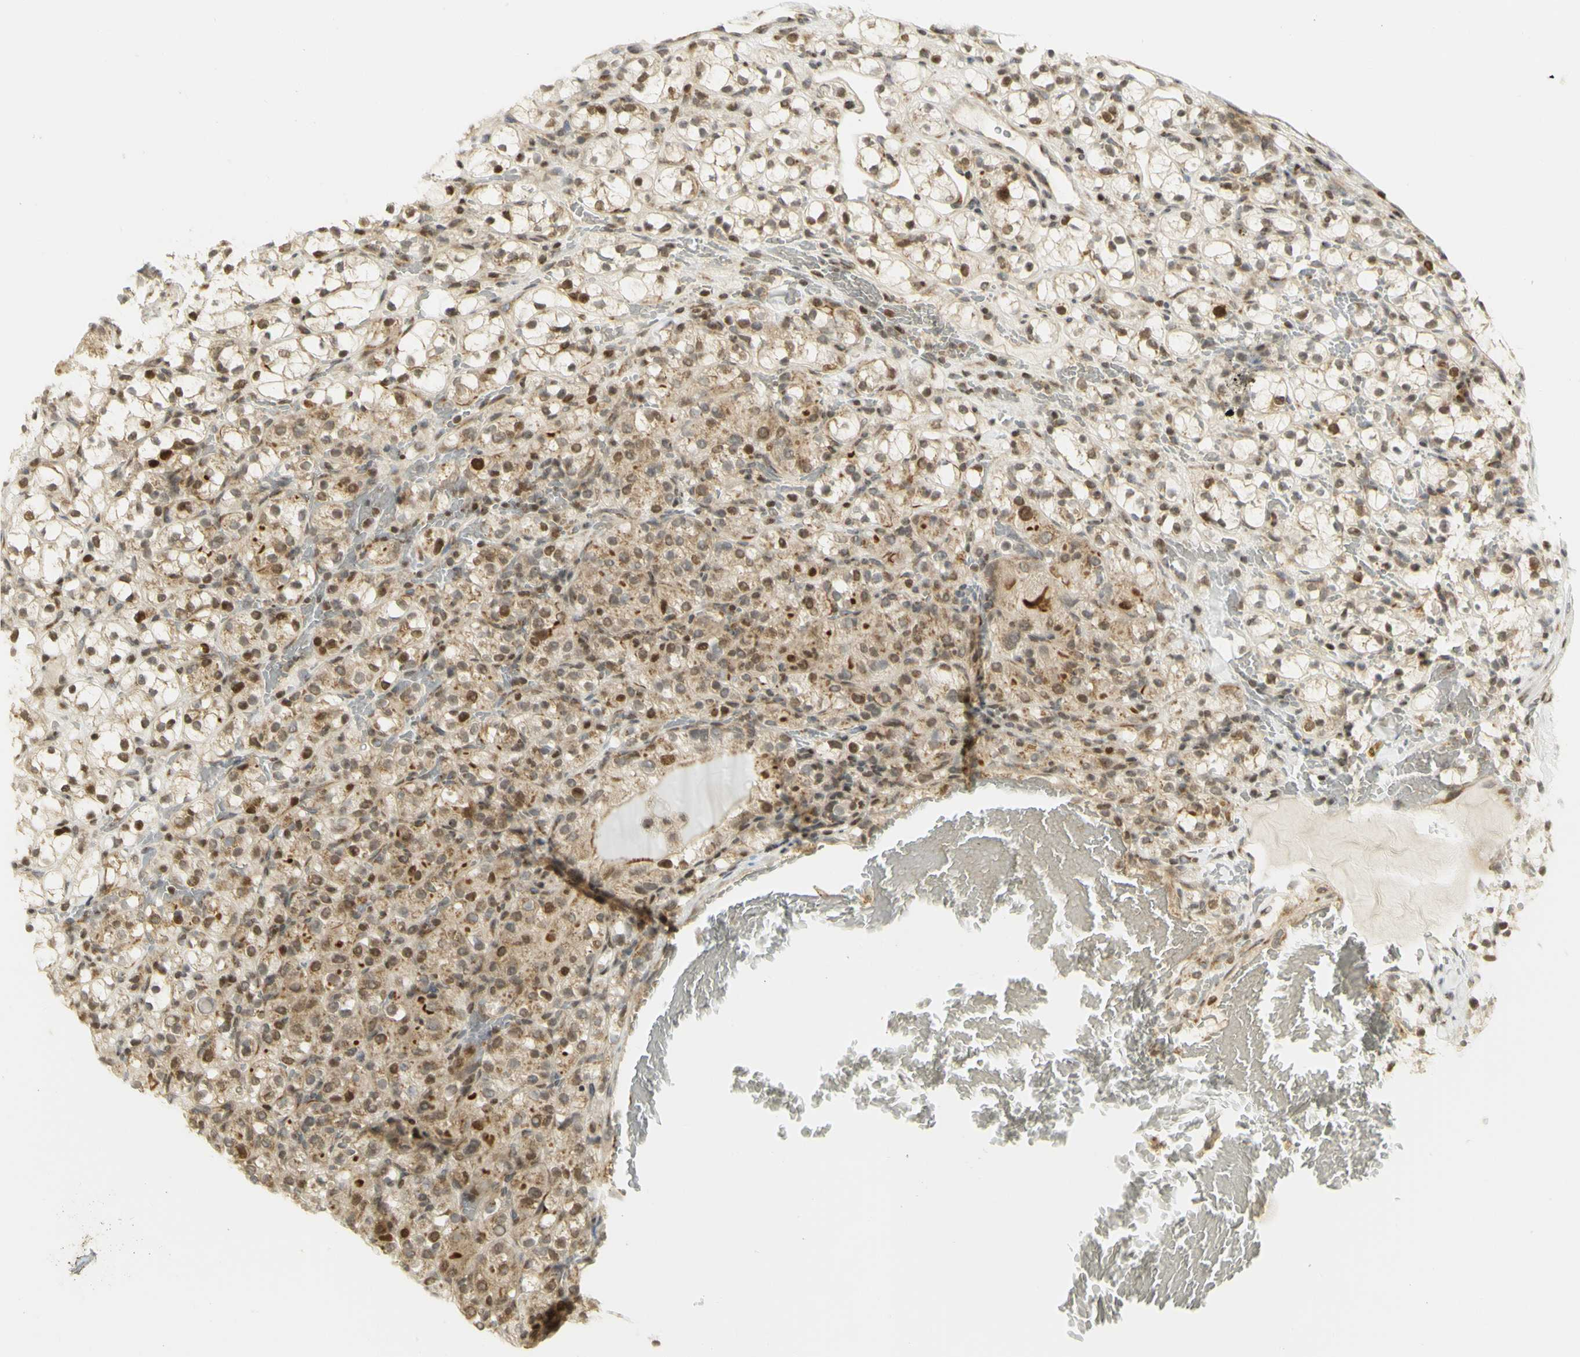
{"staining": {"intensity": "moderate", "quantity": ">75%", "location": "cytoplasmic/membranous,nuclear"}, "tissue": "renal cancer", "cell_type": "Tumor cells", "image_type": "cancer", "snomed": [{"axis": "morphology", "description": "Adenocarcinoma, NOS"}, {"axis": "topography", "description": "Kidney"}], "caption": "An IHC histopathology image of tumor tissue is shown. Protein staining in brown labels moderate cytoplasmic/membranous and nuclear positivity in renal cancer (adenocarcinoma) within tumor cells.", "gene": "KIF11", "patient": {"sex": "male", "age": 61}}